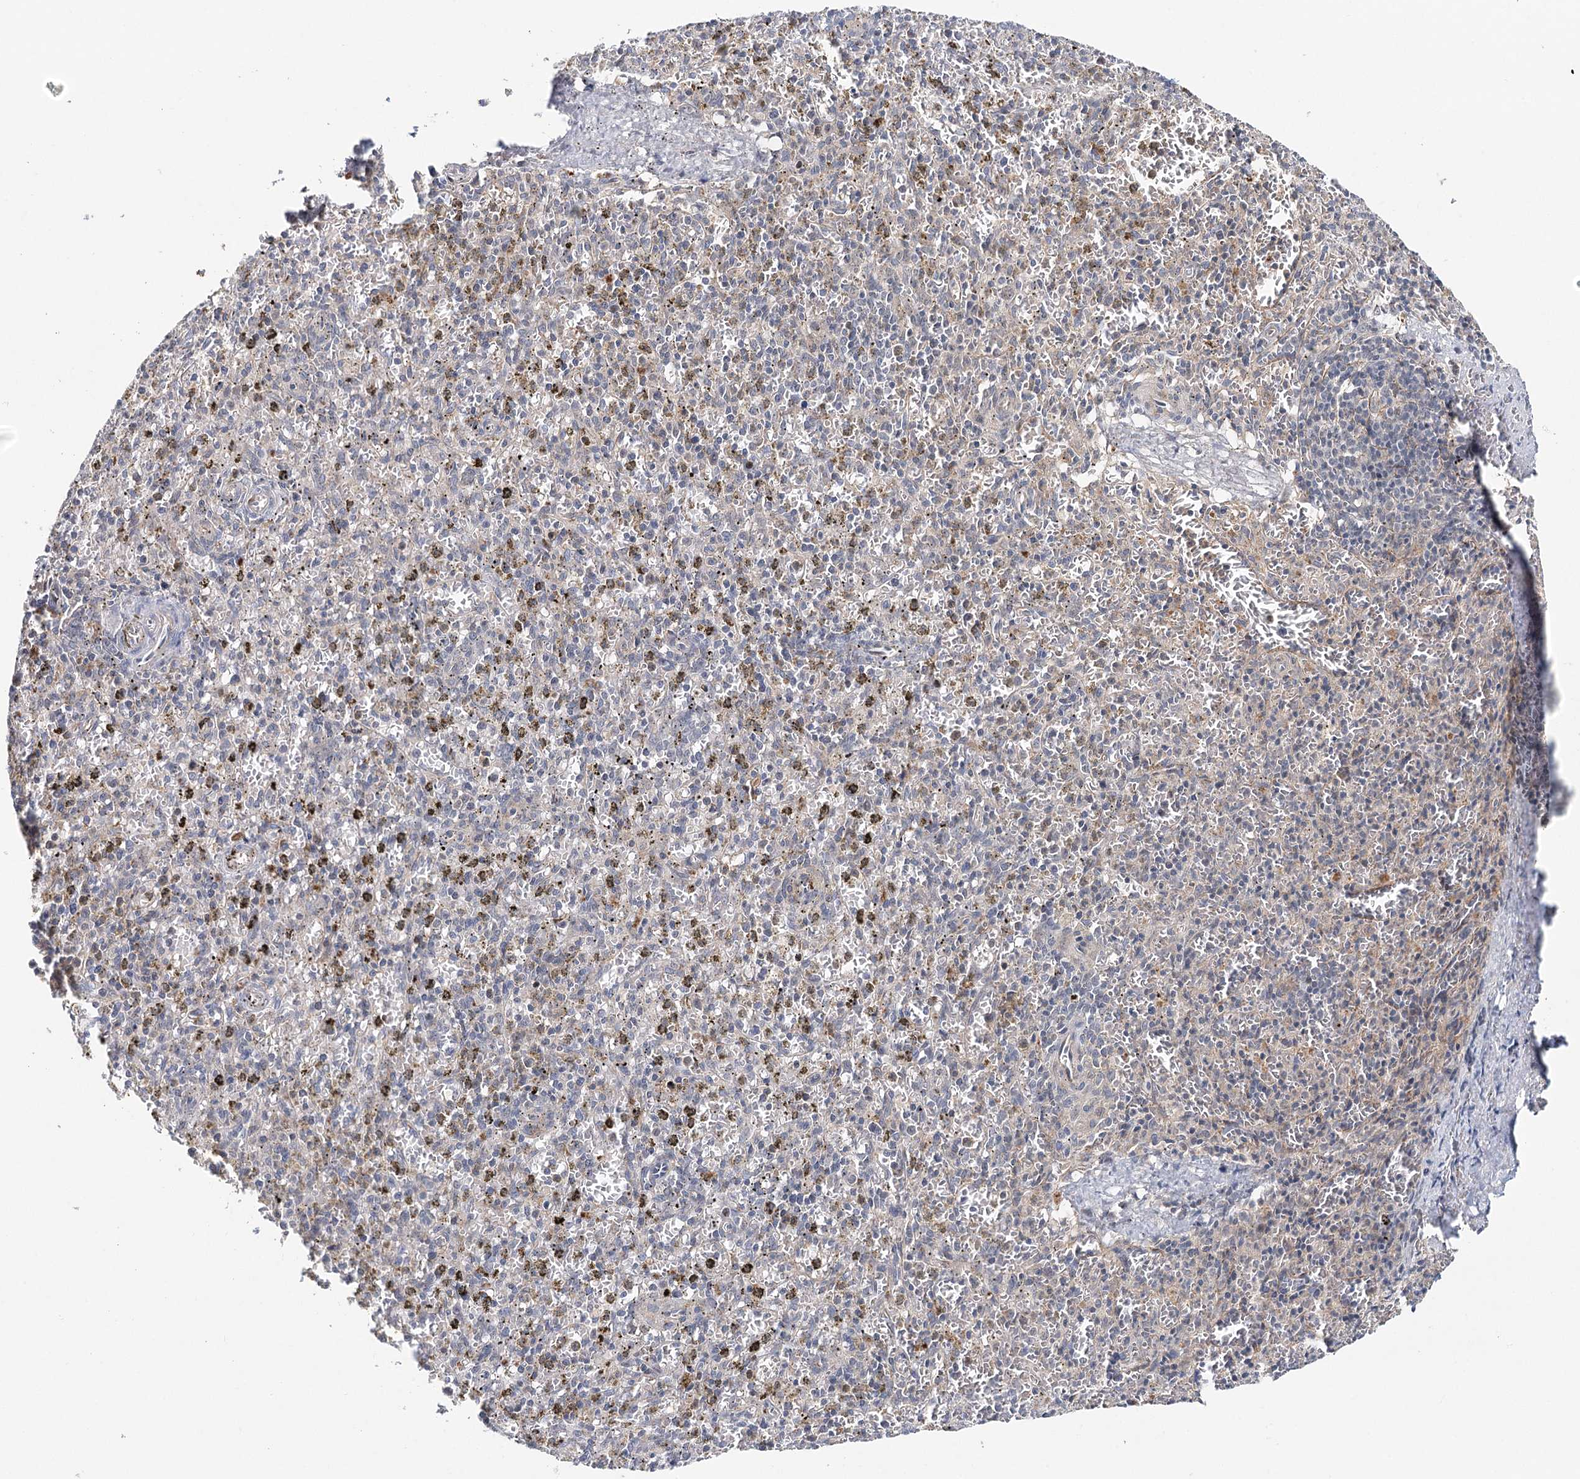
{"staining": {"intensity": "negative", "quantity": "none", "location": "none"}, "tissue": "spleen", "cell_type": "Cells in red pulp", "image_type": "normal", "snomed": [{"axis": "morphology", "description": "Normal tissue, NOS"}, {"axis": "topography", "description": "Spleen"}], "caption": "An image of human spleen is negative for staining in cells in red pulp. (Brightfield microscopy of DAB (3,3'-diaminobenzidine) immunohistochemistry (IHC) at high magnification).", "gene": "PKP4", "patient": {"sex": "male", "age": 72}}